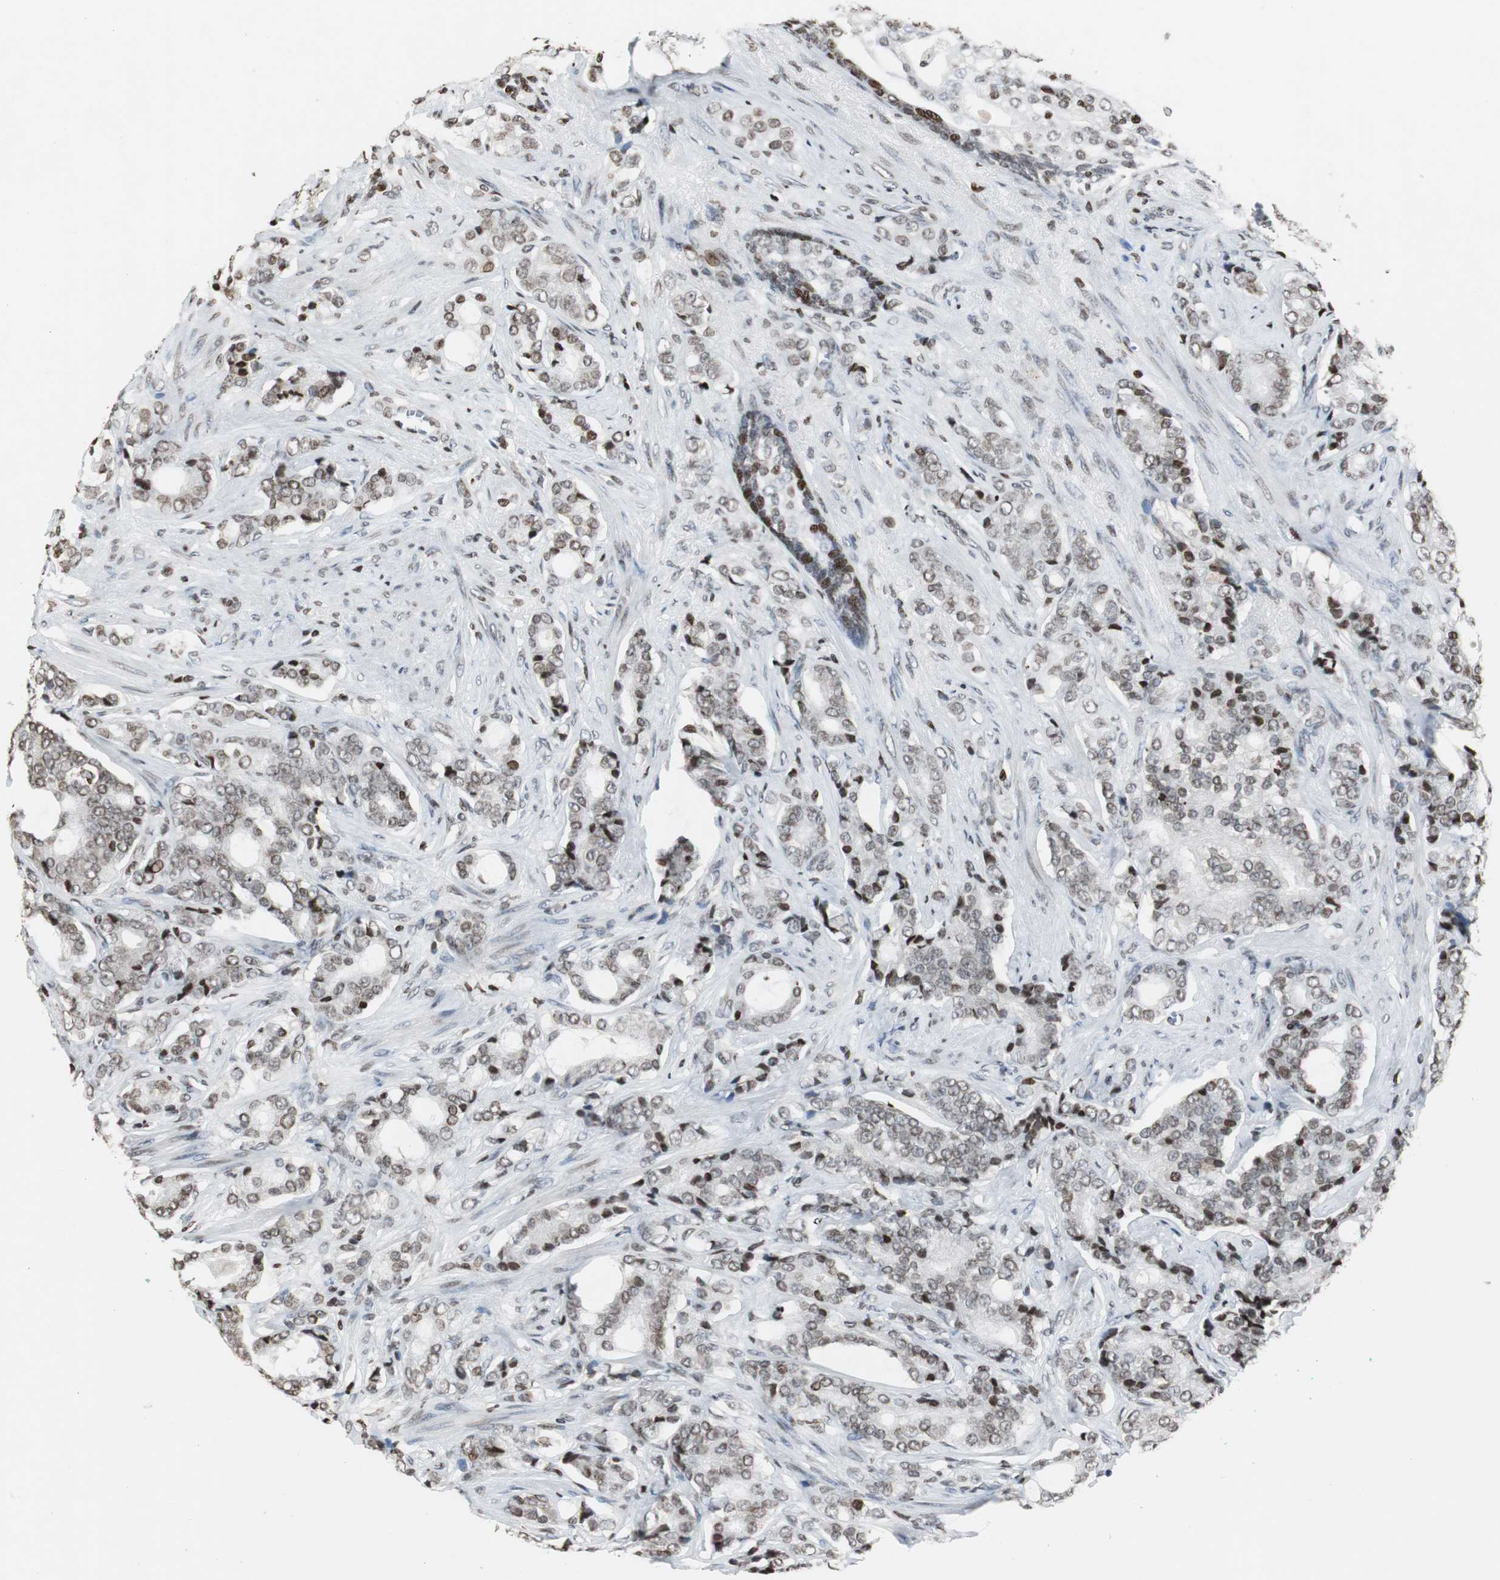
{"staining": {"intensity": "moderate", "quantity": ">75%", "location": "nuclear"}, "tissue": "prostate cancer", "cell_type": "Tumor cells", "image_type": "cancer", "snomed": [{"axis": "morphology", "description": "Adenocarcinoma, Low grade"}, {"axis": "topography", "description": "Prostate"}], "caption": "A high-resolution histopathology image shows IHC staining of prostate low-grade adenocarcinoma, which reveals moderate nuclear staining in about >75% of tumor cells.", "gene": "PAXIP1", "patient": {"sex": "male", "age": 58}}